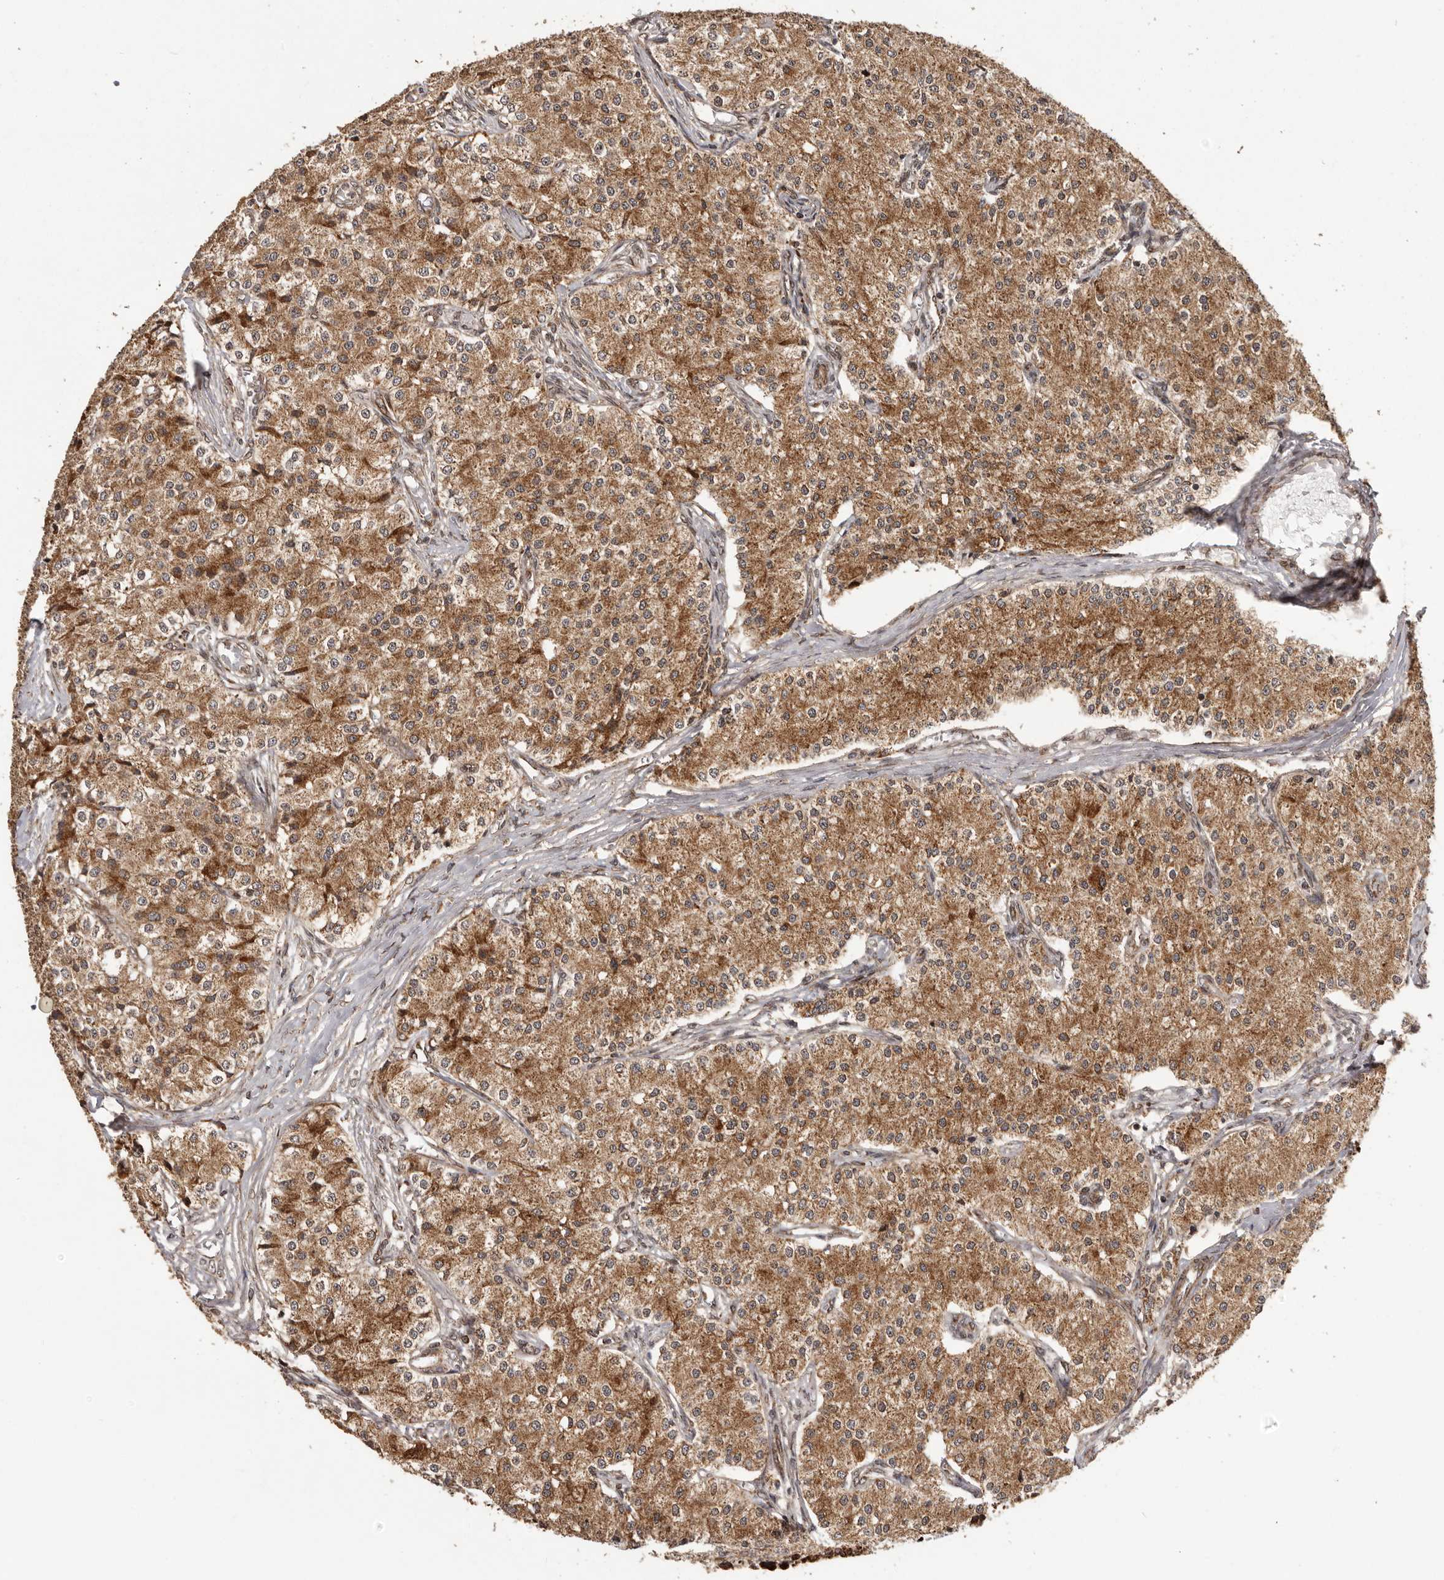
{"staining": {"intensity": "moderate", "quantity": ">75%", "location": "cytoplasmic/membranous"}, "tissue": "carcinoid", "cell_type": "Tumor cells", "image_type": "cancer", "snomed": [{"axis": "morphology", "description": "Carcinoid, malignant, NOS"}, {"axis": "topography", "description": "Colon"}], "caption": "Brown immunohistochemical staining in carcinoid demonstrates moderate cytoplasmic/membranous expression in about >75% of tumor cells.", "gene": "CHRM2", "patient": {"sex": "female", "age": 52}}